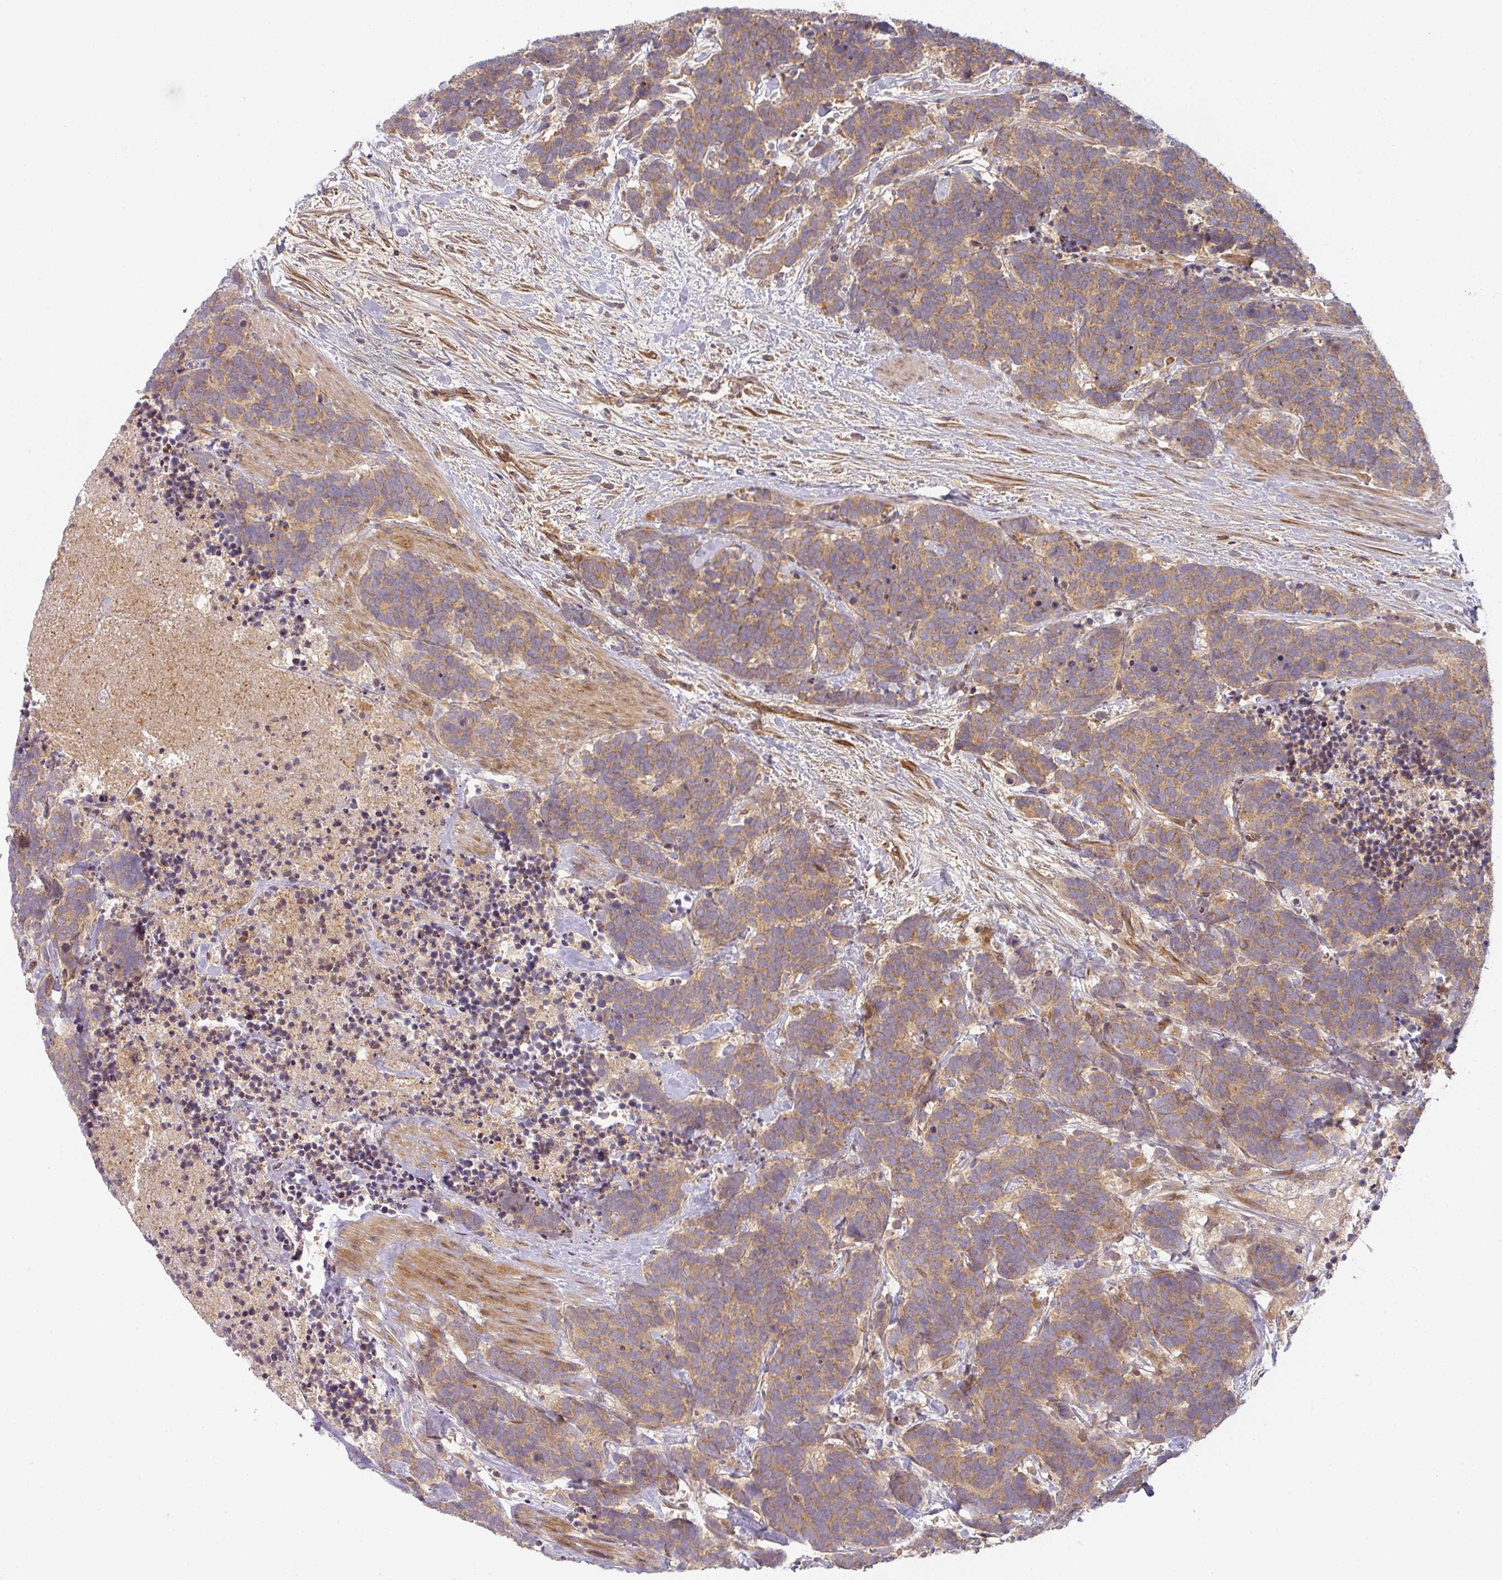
{"staining": {"intensity": "moderate", "quantity": ">75%", "location": "cytoplasmic/membranous"}, "tissue": "carcinoid", "cell_type": "Tumor cells", "image_type": "cancer", "snomed": [{"axis": "morphology", "description": "Carcinoma, NOS"}, {"axis": "morphology", "description": "Carcinoid, malignant, NOS"}, {"axis": "topography", "description": "Prostate"}], "caption": "Carcinoid (malignant) was stained to show a protein in brown. There is medium levels of moderate cytoplasmic/membranous positivity in about >75% of tumor cells.", "gene": "CNOT1", "patient": {"sex": "male", "age": 57}}